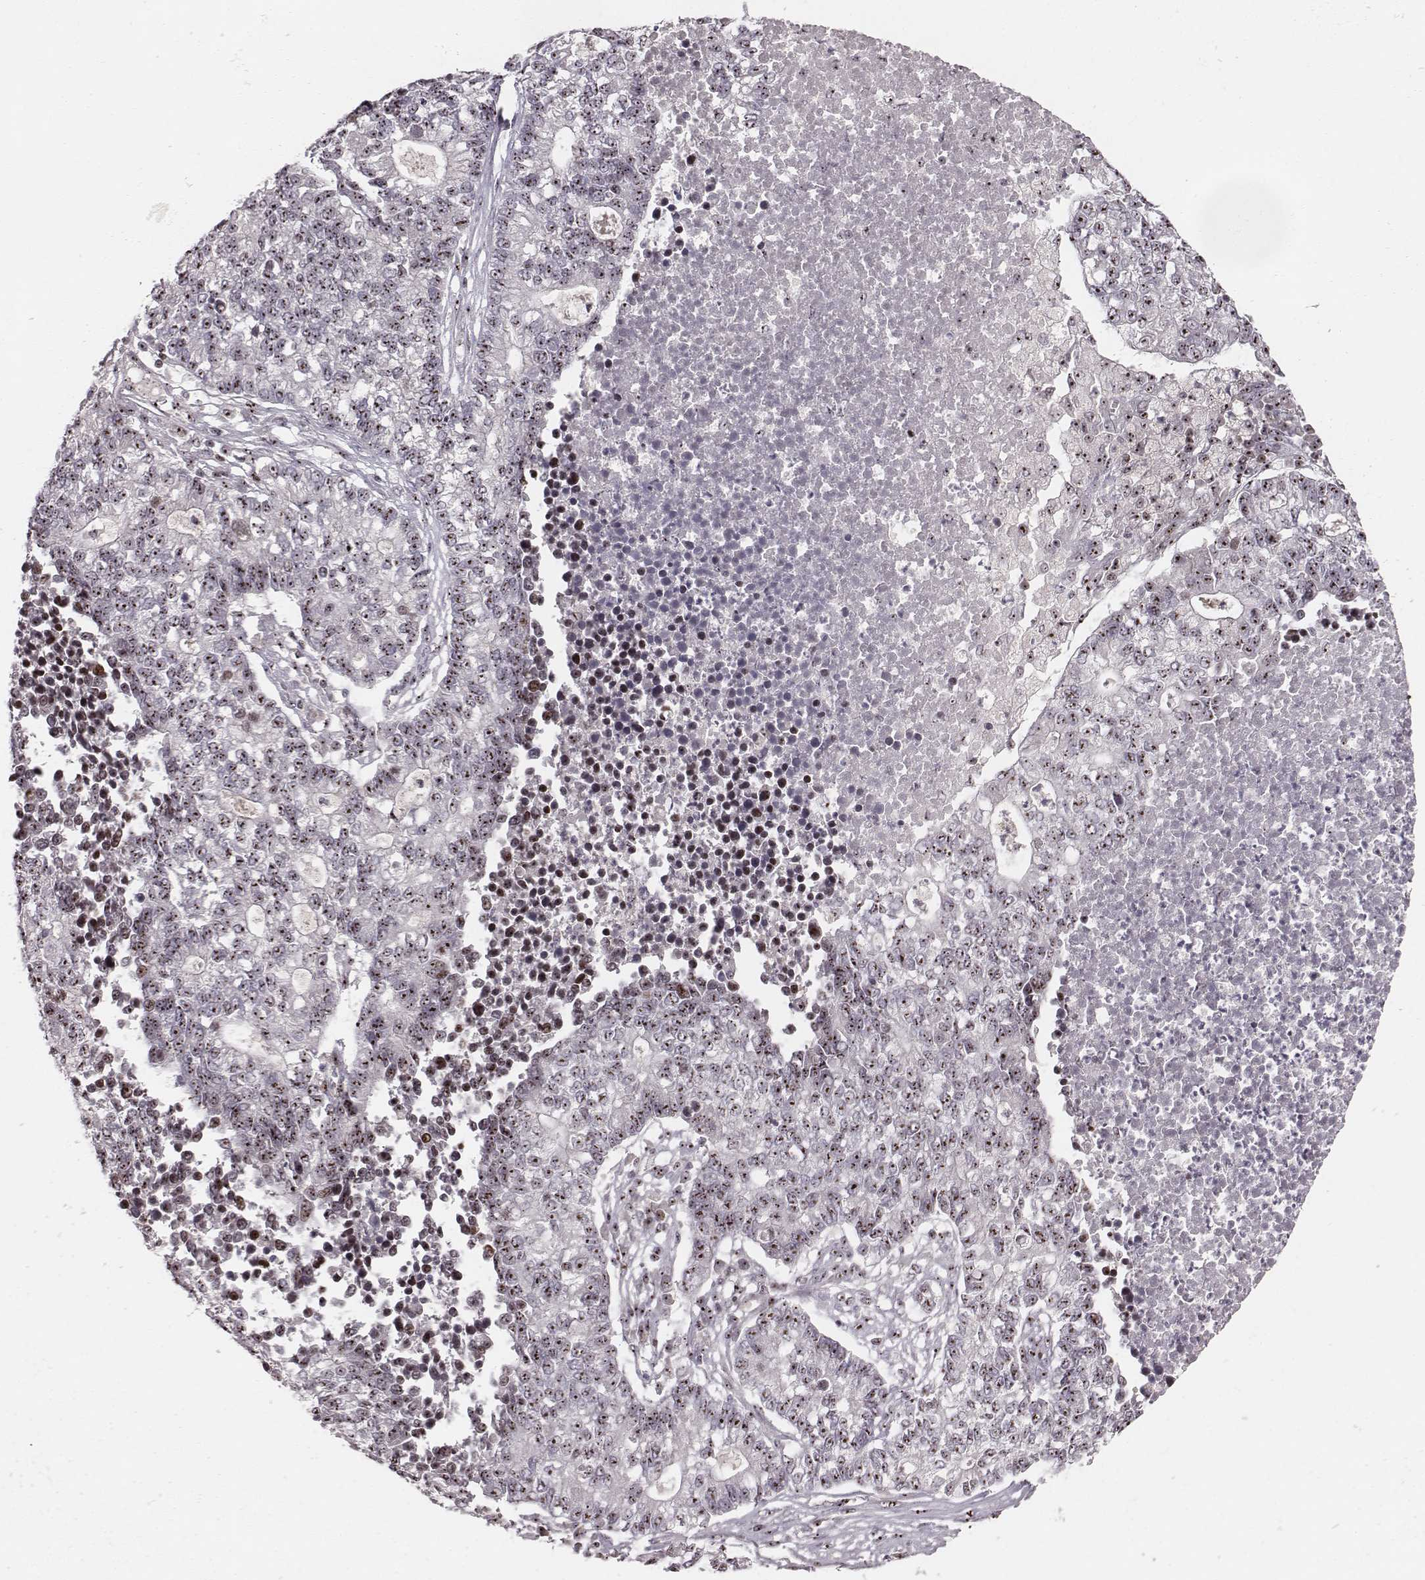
{"staining": {"intensity": "moderate", "quantity": ">75%", "location": "nuclear"}, "tissue": "lung cancer", "cell_type": "Tumor cells", "image_type": "cancer", "snomed": [{"axis": "morphology", "description": "Adenocarcinoma, NOS"}, {"axis": "topography", "description": "Lung"}], "caption": "Approximately >75% of tumor cells in lung cancer (adenocarcinoma) show moderate nuclear protein positivity as visualized by brown immunohistochemical staining.", "gene": "NOP56", "patient": {"sex": "male", "age": 57}}